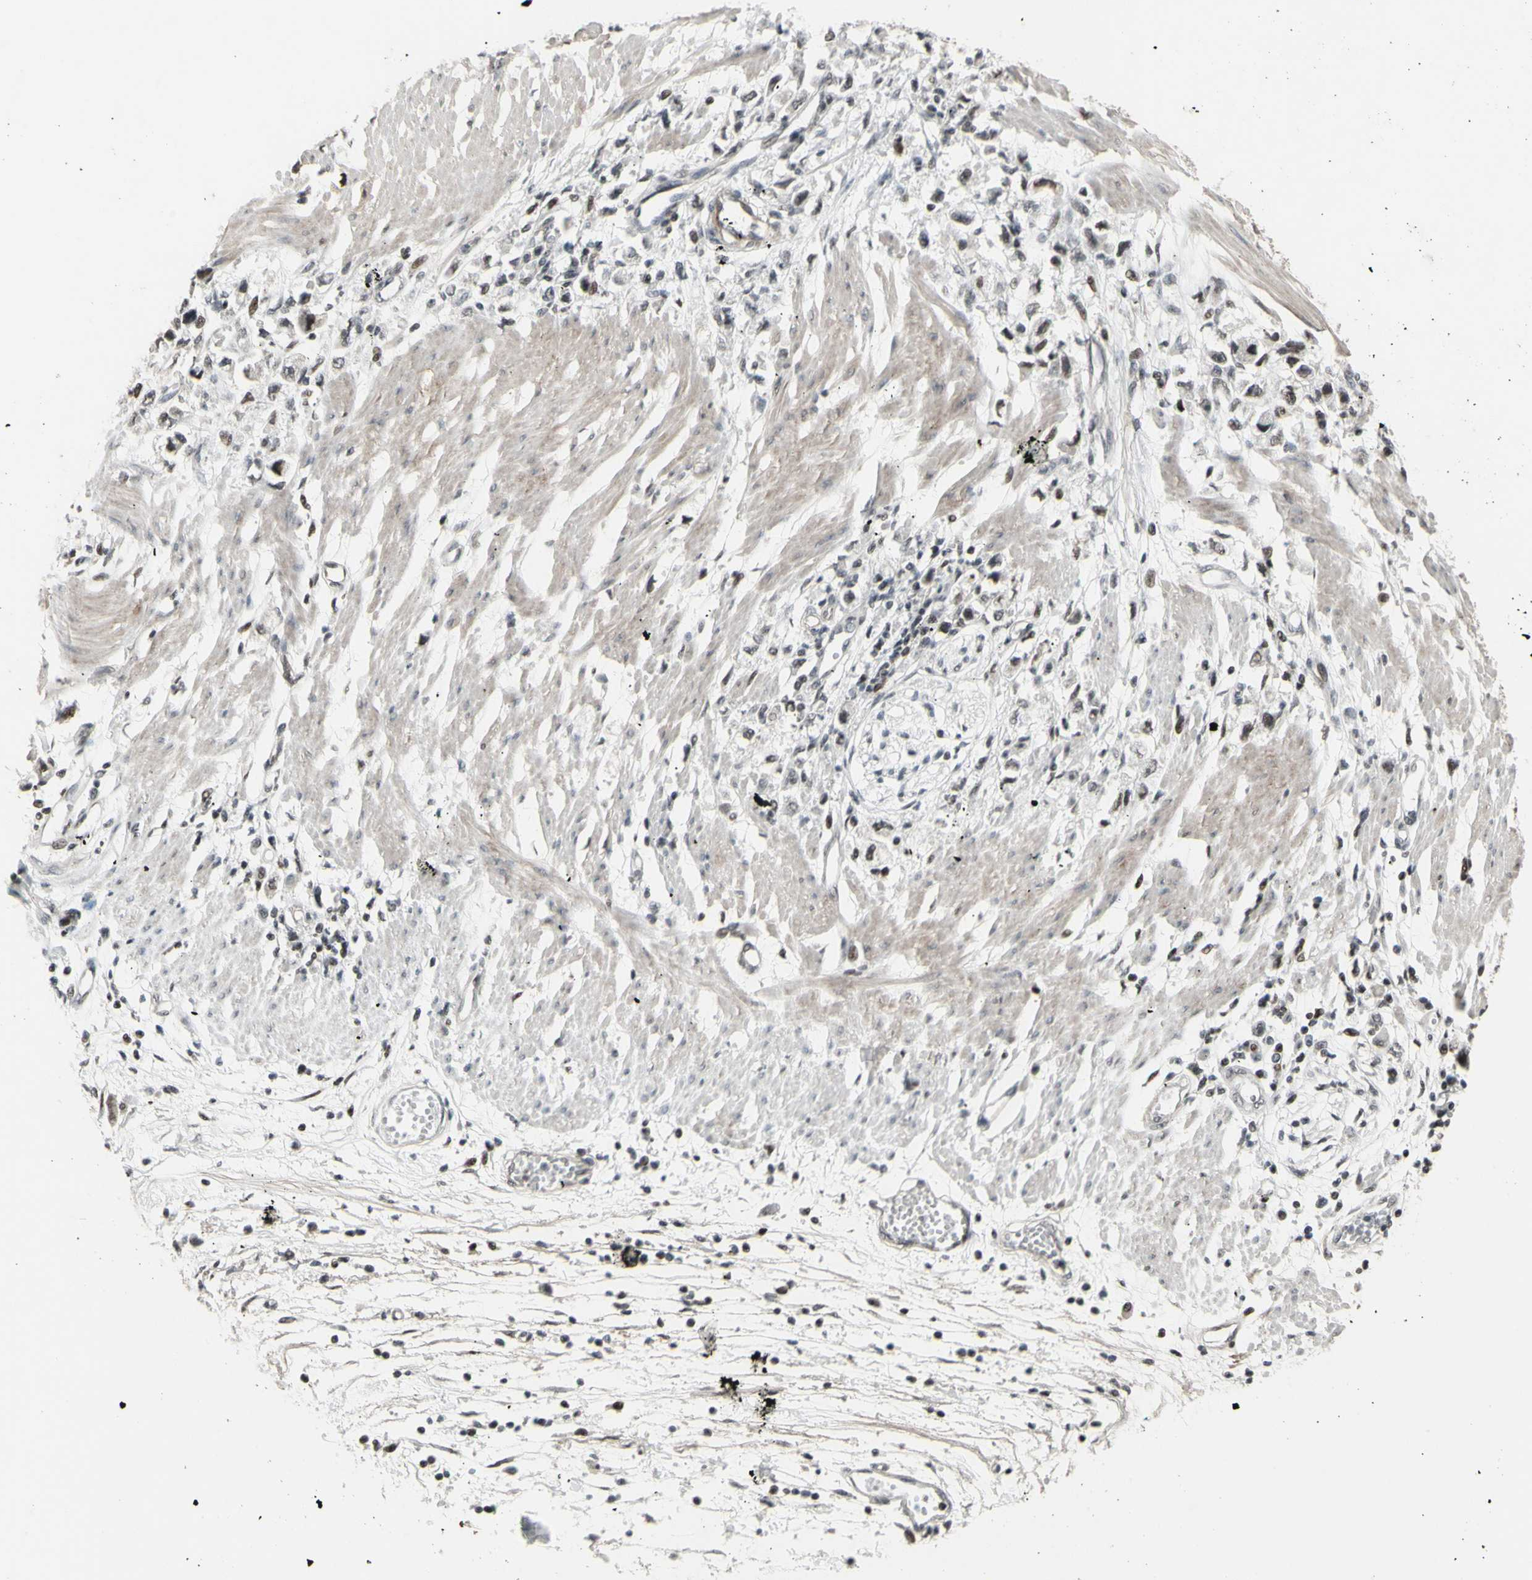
{"staining": {"intensity": "moderate", "quantity": "<25%", "location": "nuclear"}, "tissue": "stomach cancer", "cell_type": "Tumor cells", "image_type": "cancer", "snomed": [{"axis": "morphology", "description": "Adenocarcinoma, NOS"}, {"axis": "topography", "description": "Stomach"}], "caption": "Adenocarcinoma (stomach) stained for a protein (brown) shows moderate nuclear positive expression in about <25% of tumor cells.", "gene": "SUPT6H", "patient": {"sex": "female", "age": 59}}